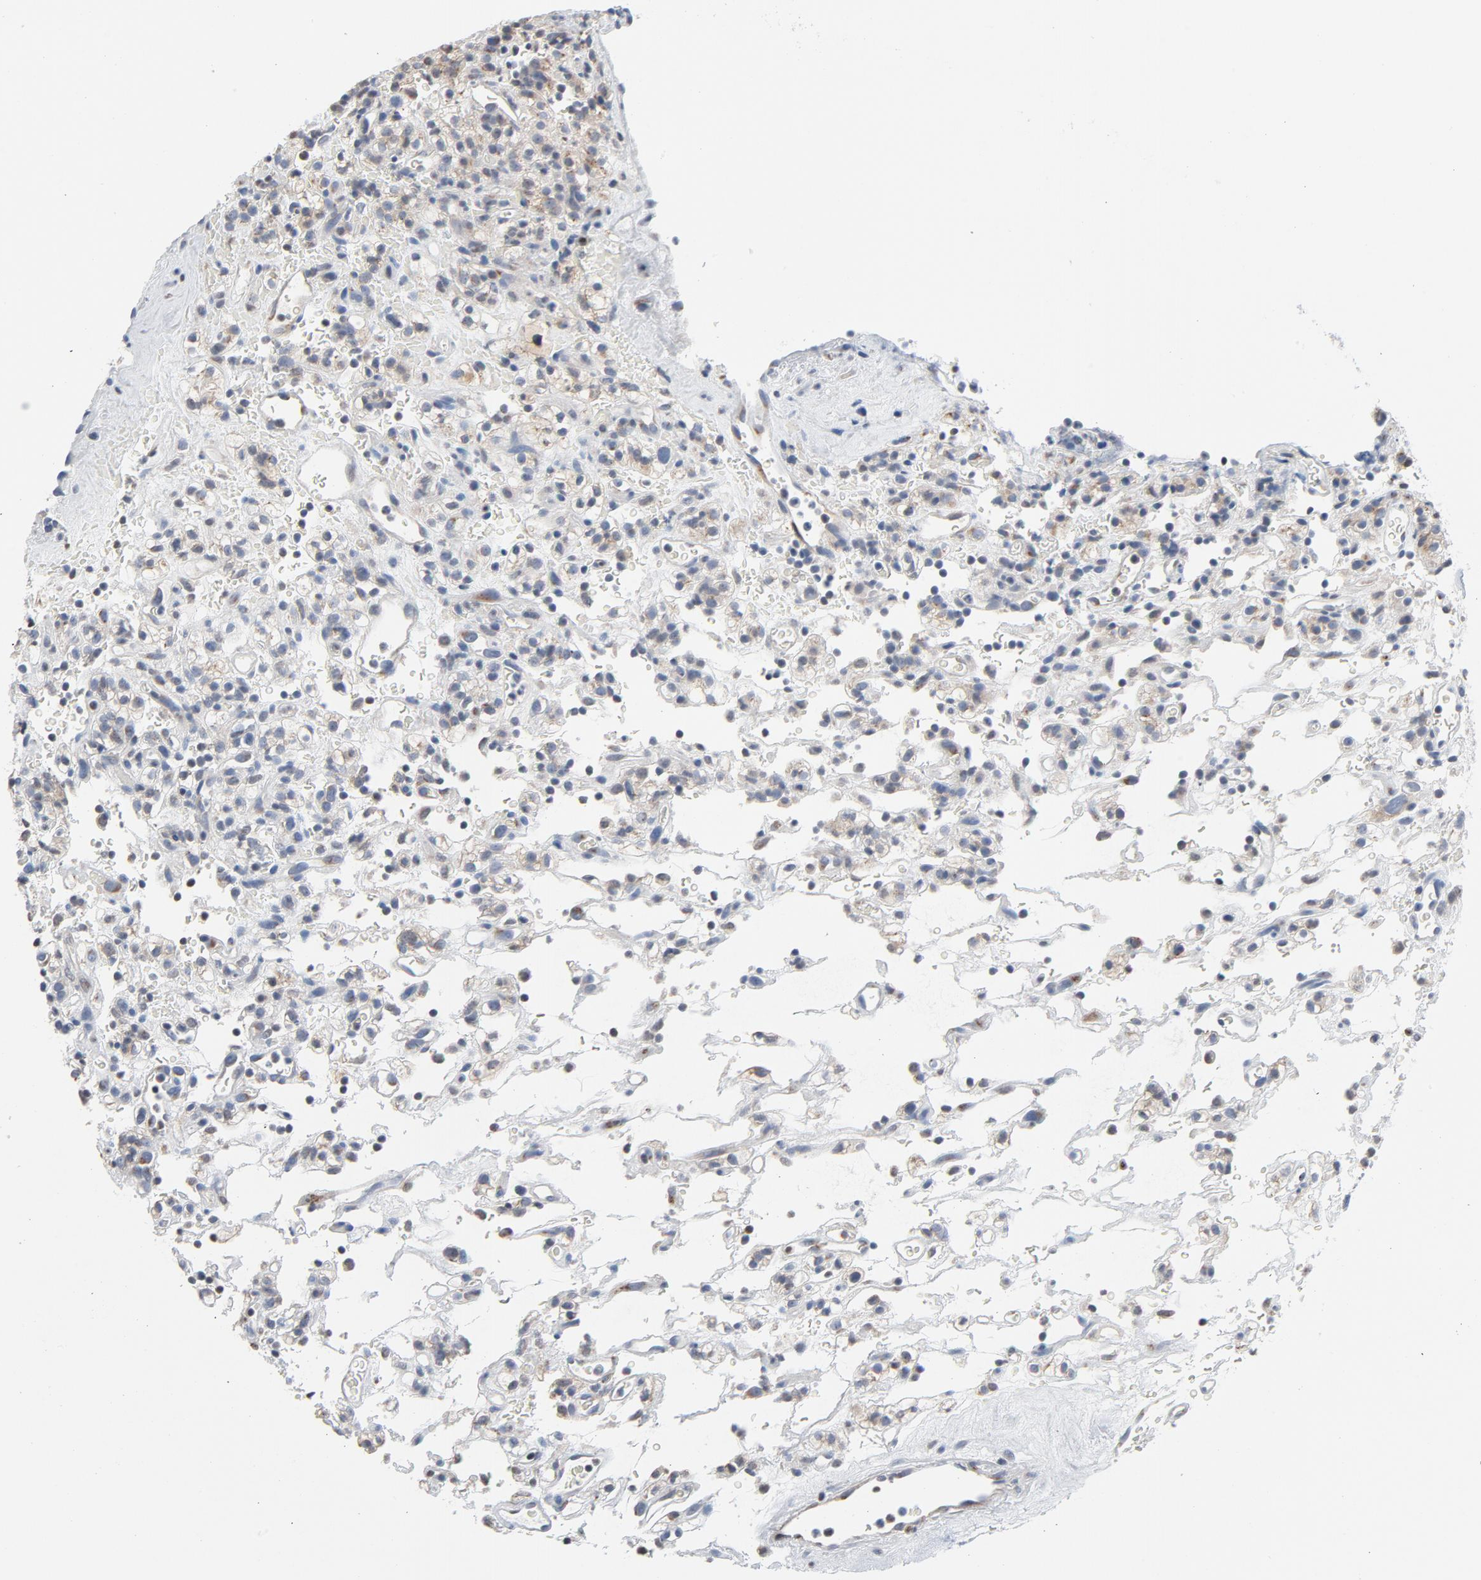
{"staining": {"intensity": "weak", "quantity": "25%-75%", "location": "cytoplasmic/membranous"}, "tissue": "renal cancer", "cell_type": "Tumor cells", "image_type": "cancer", "snomed": [{"axis": "morphology", "description": "Normal tissue, NOS"}, {"axis": "morphology", "description": "Adenocarcinoma, NOS"}, {"axis": "topography", "description": "Kidney"}], "caption": "Immunohistochemical staining of human renal adenocarcinoma exhibits low levels of weak cytoplasmic/membranous protein staining in approximately 25%-75% of tumor cells.", "gene": "YIPF6", "patient": {"sex": "female", "age": 72}}